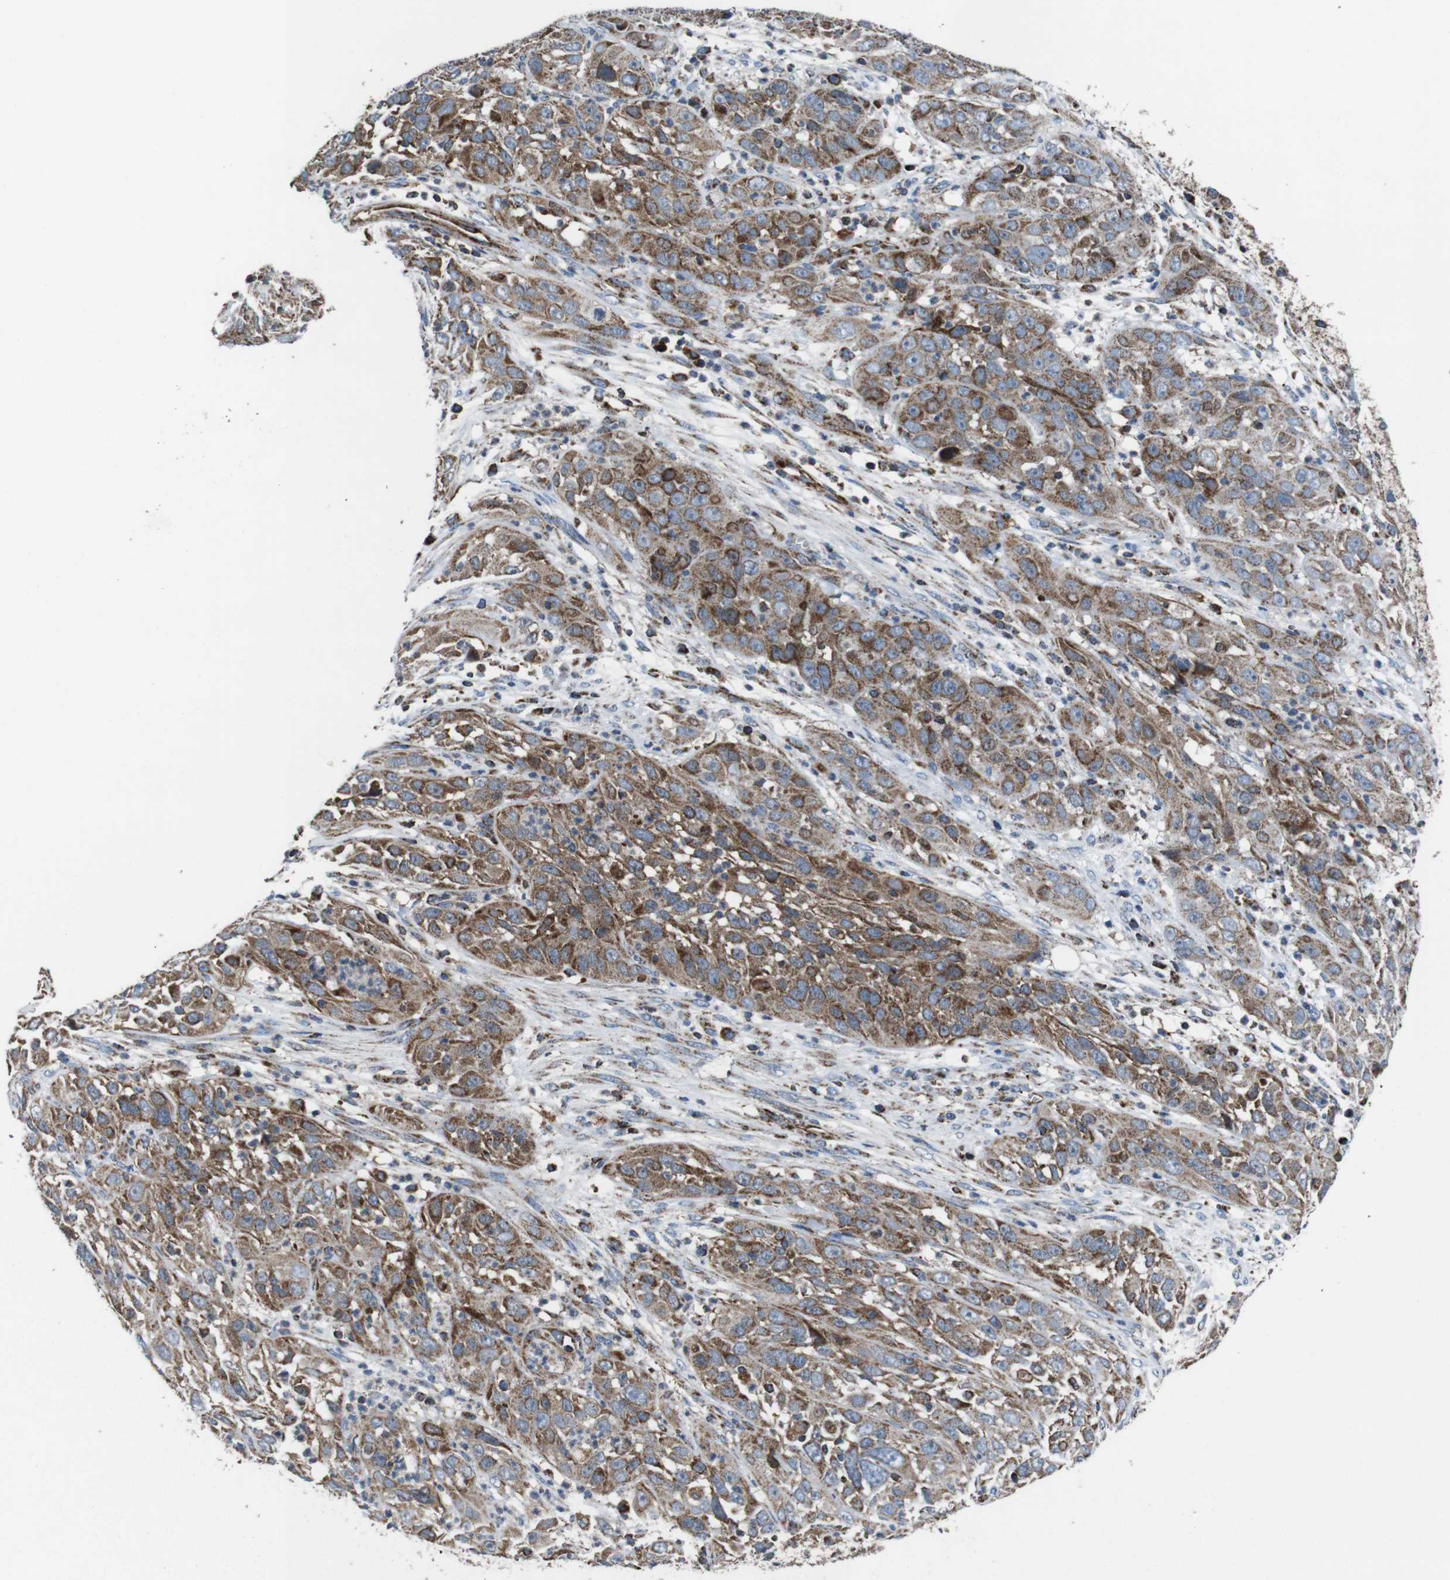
{"staining": {"intensity": "moderate", "quantity": "25%-75%", "location": "cytoplasmic/membranous"}, "tissue": "cervical cancer", "cell_type": "Tumor cells", "image_type": "cancer", "snomed": [{"axis": "morphology", "description": "Squamous cell carcinoma, NOS"}, {"axis": "topography", "description": "Cervix"}], "caption": "About 25%-75% of tumor cells in human cervical cancer display moderate cytoplasmic/membranous protein staining as visualized by brown immunohistochemical staining.", "gene": "HK1", "patient": {"sex": "female", "age": 32}}